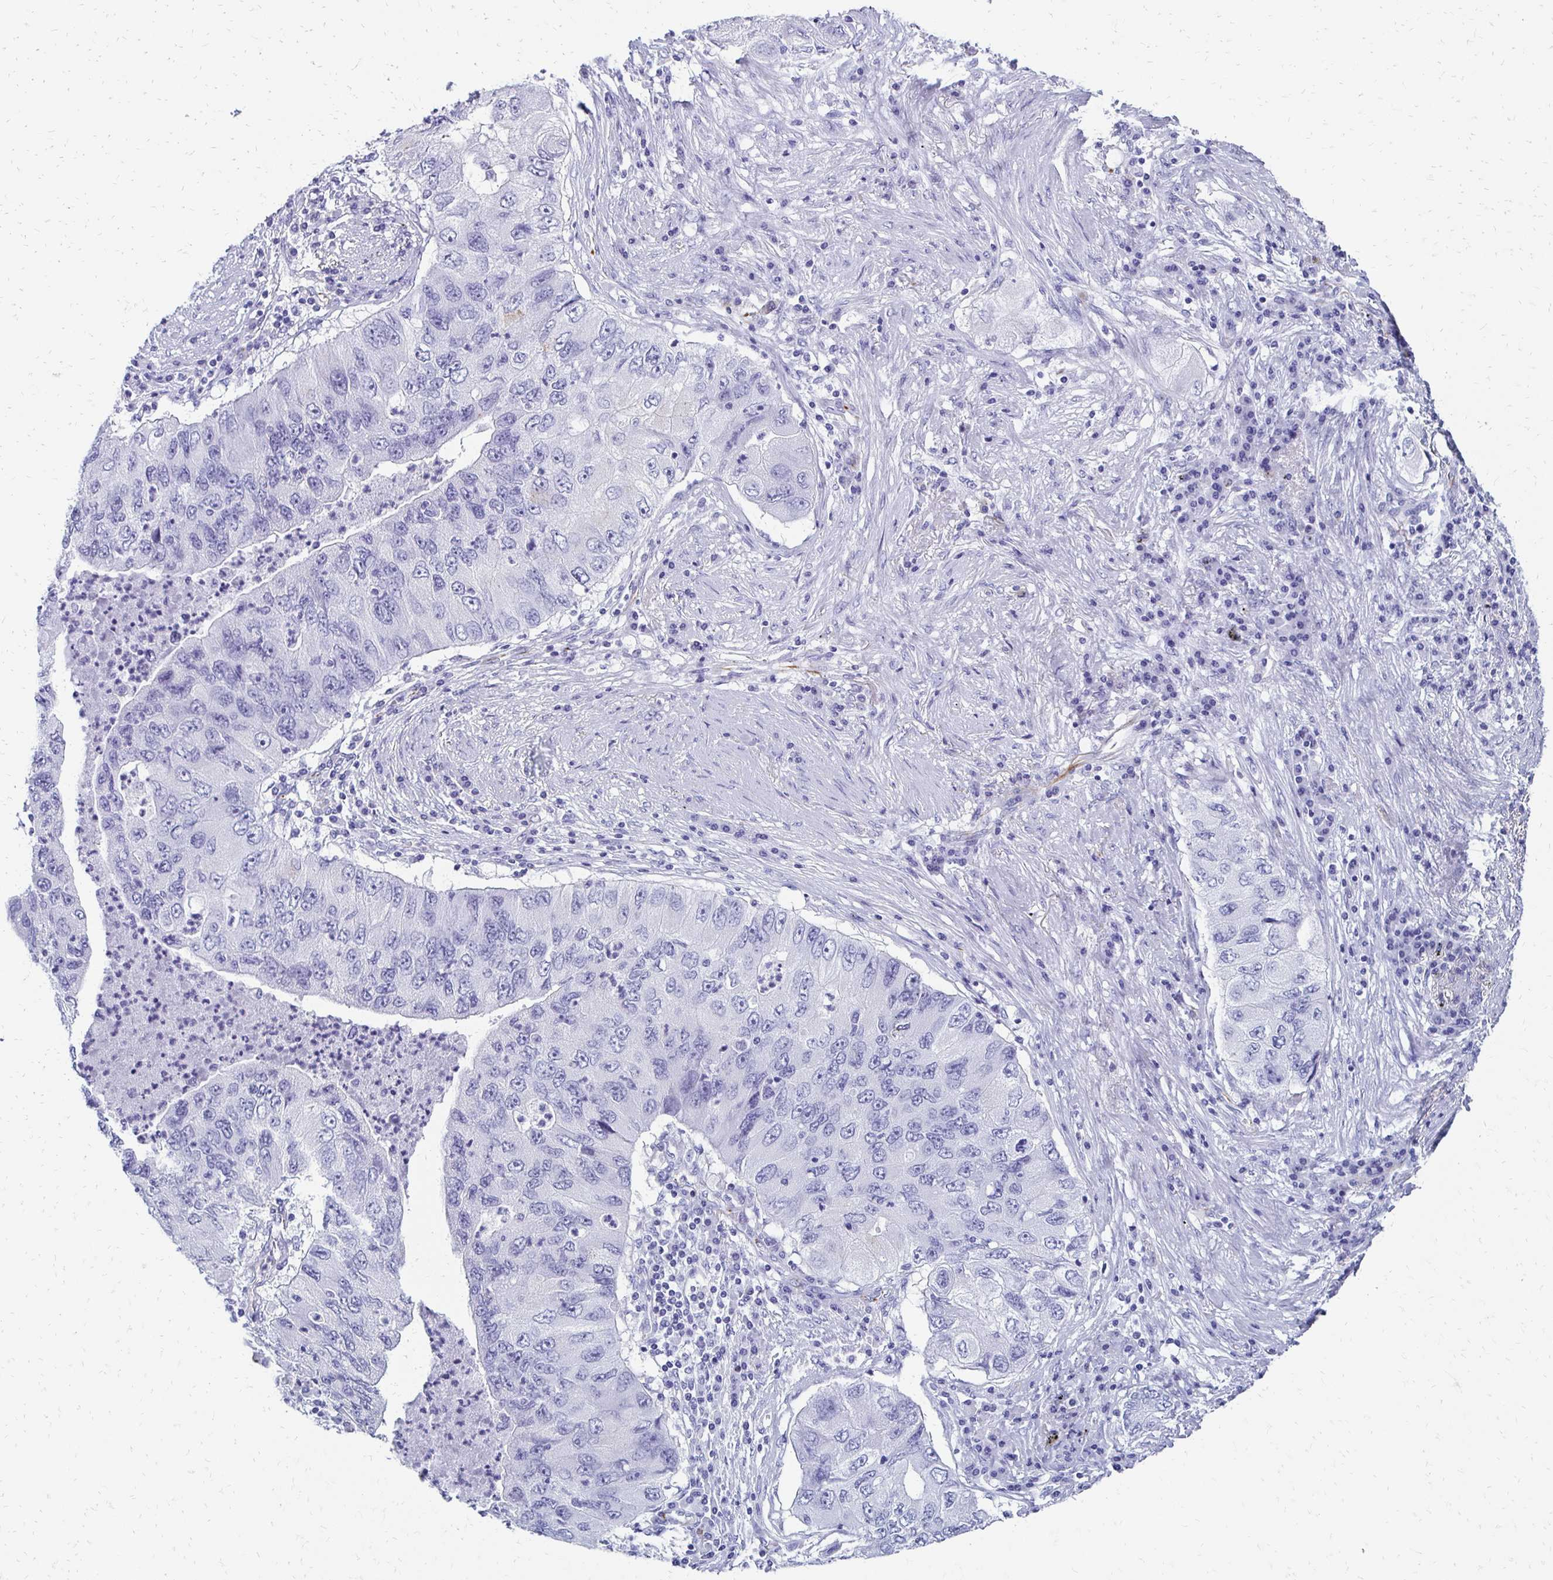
{"staining": {"intensity": "negative", "quantity": "none", "location": "none"}, "tissue": "lung cancer", "cell_type": "Tumor cells", "image_type": "cancer", "snomed": [{"axis": "morphology", "description": "Adenocarcinoma, NOS"}, {"axis": "morphology", "description": "Adenocarcinoma, metastatic, NOS"}, {"axis": "topography", "description": "Lymph node"}, {"axis": "topography", "description": "Lung"}], "caption": "The immunohistochemistry image has no significant staining in tumor cells of lung metastatic adenocarcinoma tissue.", "gene": "TMEM54", "patient": {"sex": "female", "age": 54}}